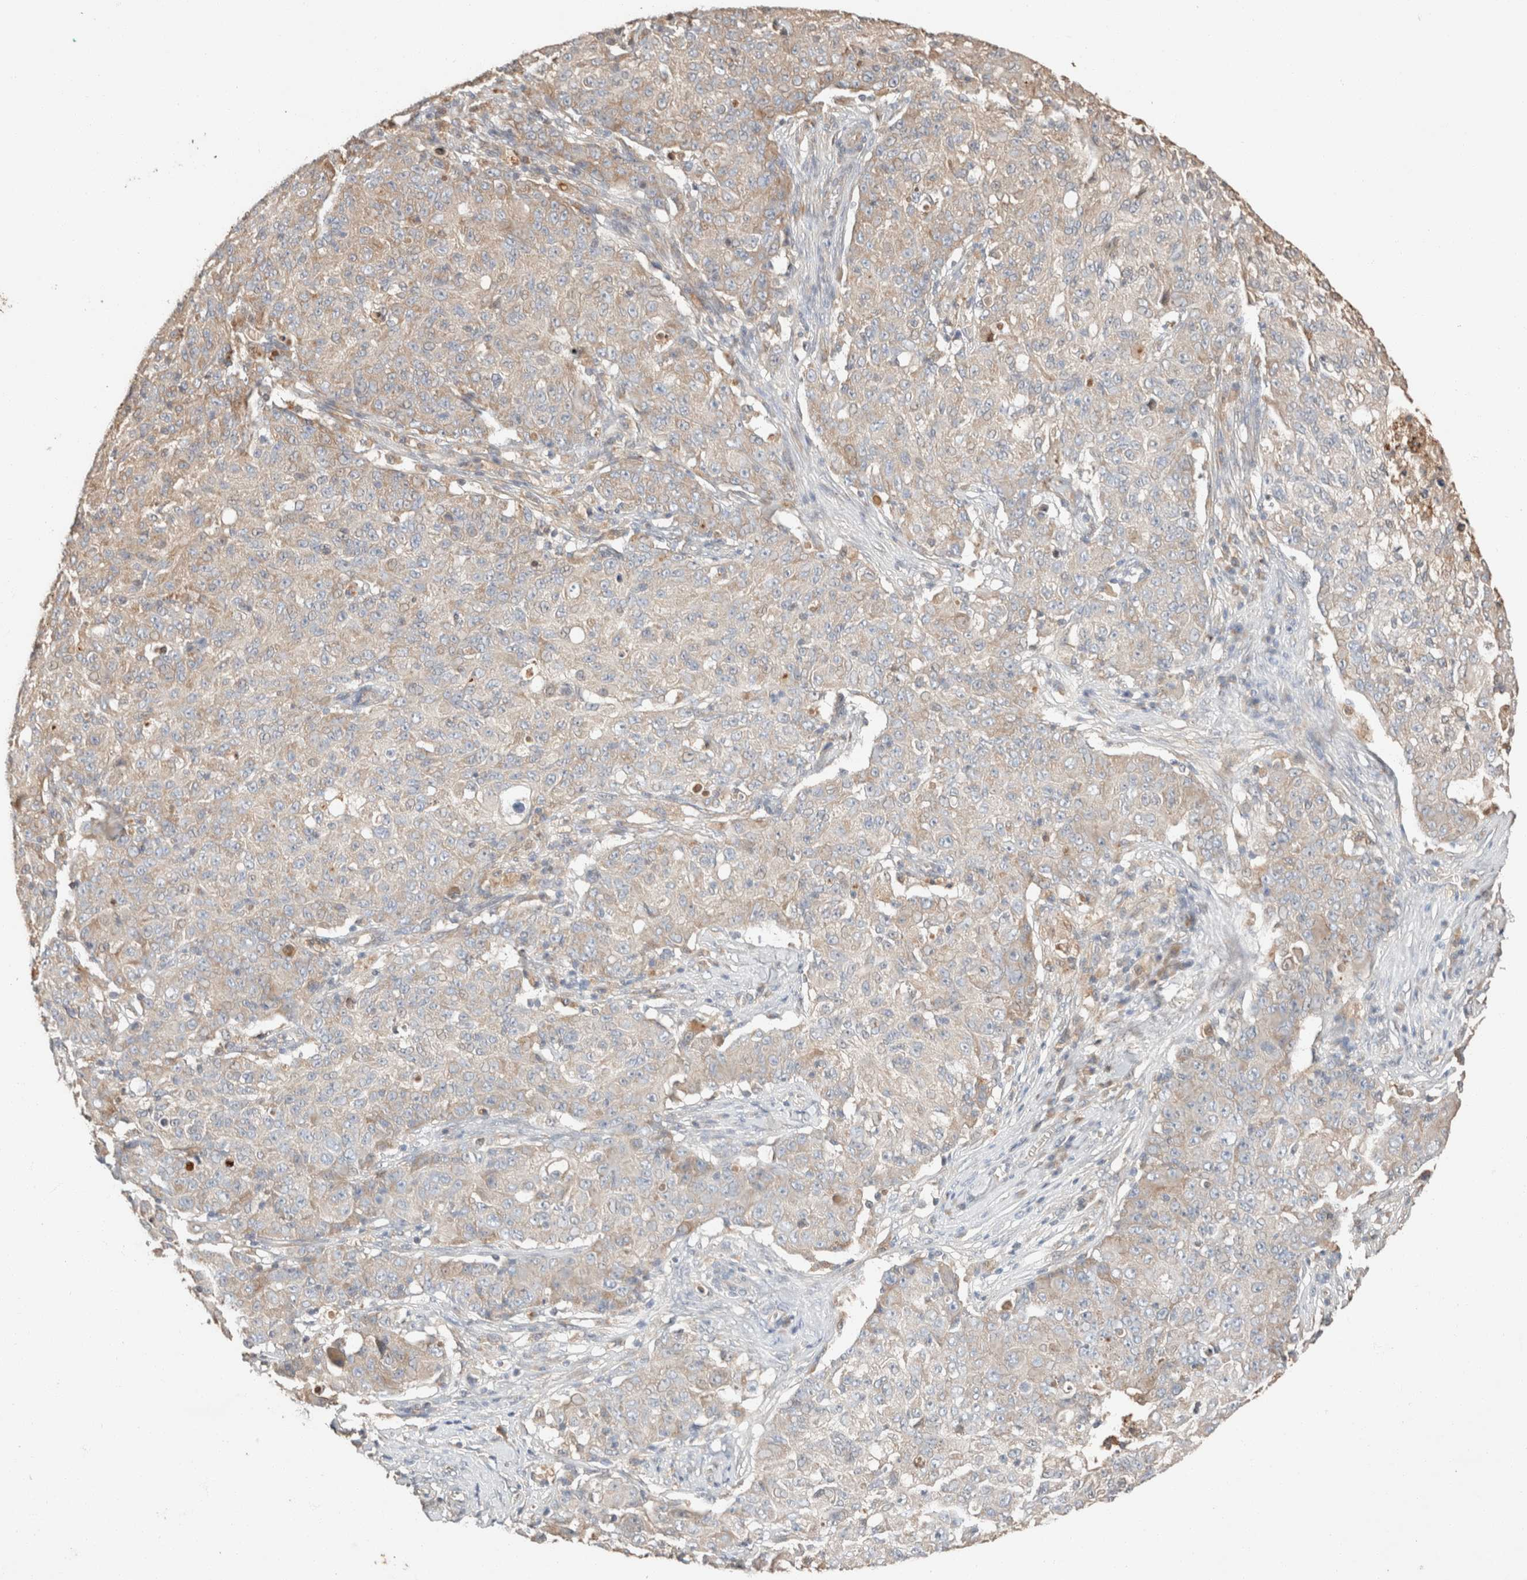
{"staining": {"intensity": "moderate", "quantity": "25%-75%", "location": "cytoplasmic/membranous"}, "tissue": "ovarian cancer", "cell_type": "Tumor cells", "image_type": "cancer", "snomed": [{"axis": "morphology", "description": "Carcinoma, endometroid"}, {"axis": "topography", "description": "Ovary"}], "caption": "The image shows staining of endometroid carcinoma (ovarian), revealing moderate cytoplasmic/membranous protein staining (brown color) within tumor cells. The protein of interest is shown in brown color, while the nuclei are stained blue.", "gene": "TUBD1", "patient": {"sex": "female", "age": 42}}